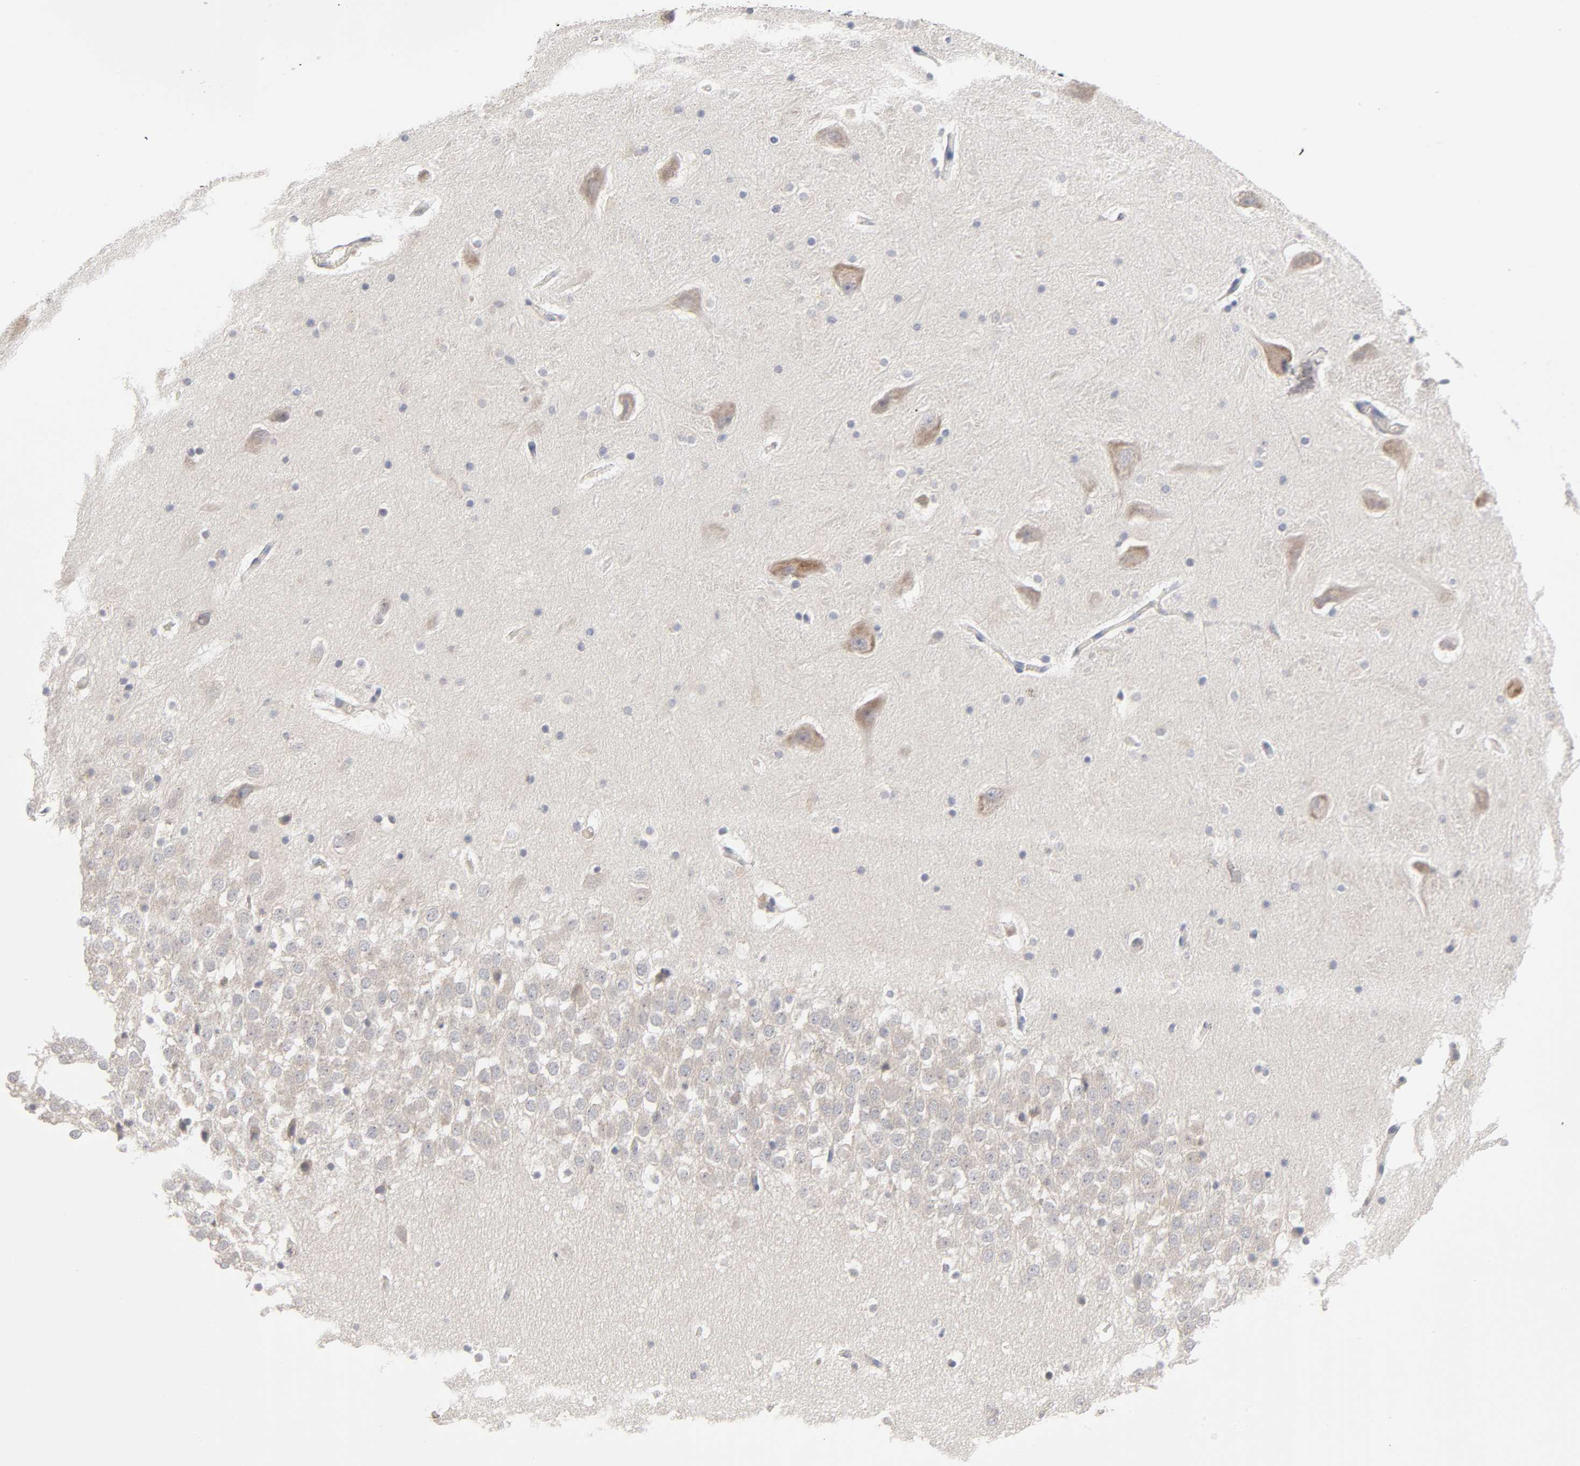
{"staining": {"intensity": "negative", "quantity": "none", "location": "none"}, "tissue": "hippocampus", "cell_type": "Glial cells", "image_type": "normal", "snomed": [{"axis": "morphology", "description": "Normal tissue, NOS"}, {"axis": "topography", "description": "Hippocampus"}], "caption": "DAB immunohistochemical staining of normal hippocampus reveals no significant positivity in glial cells.", "gene": "IL4R", "patient": {"sex": "male", "age": 45}}